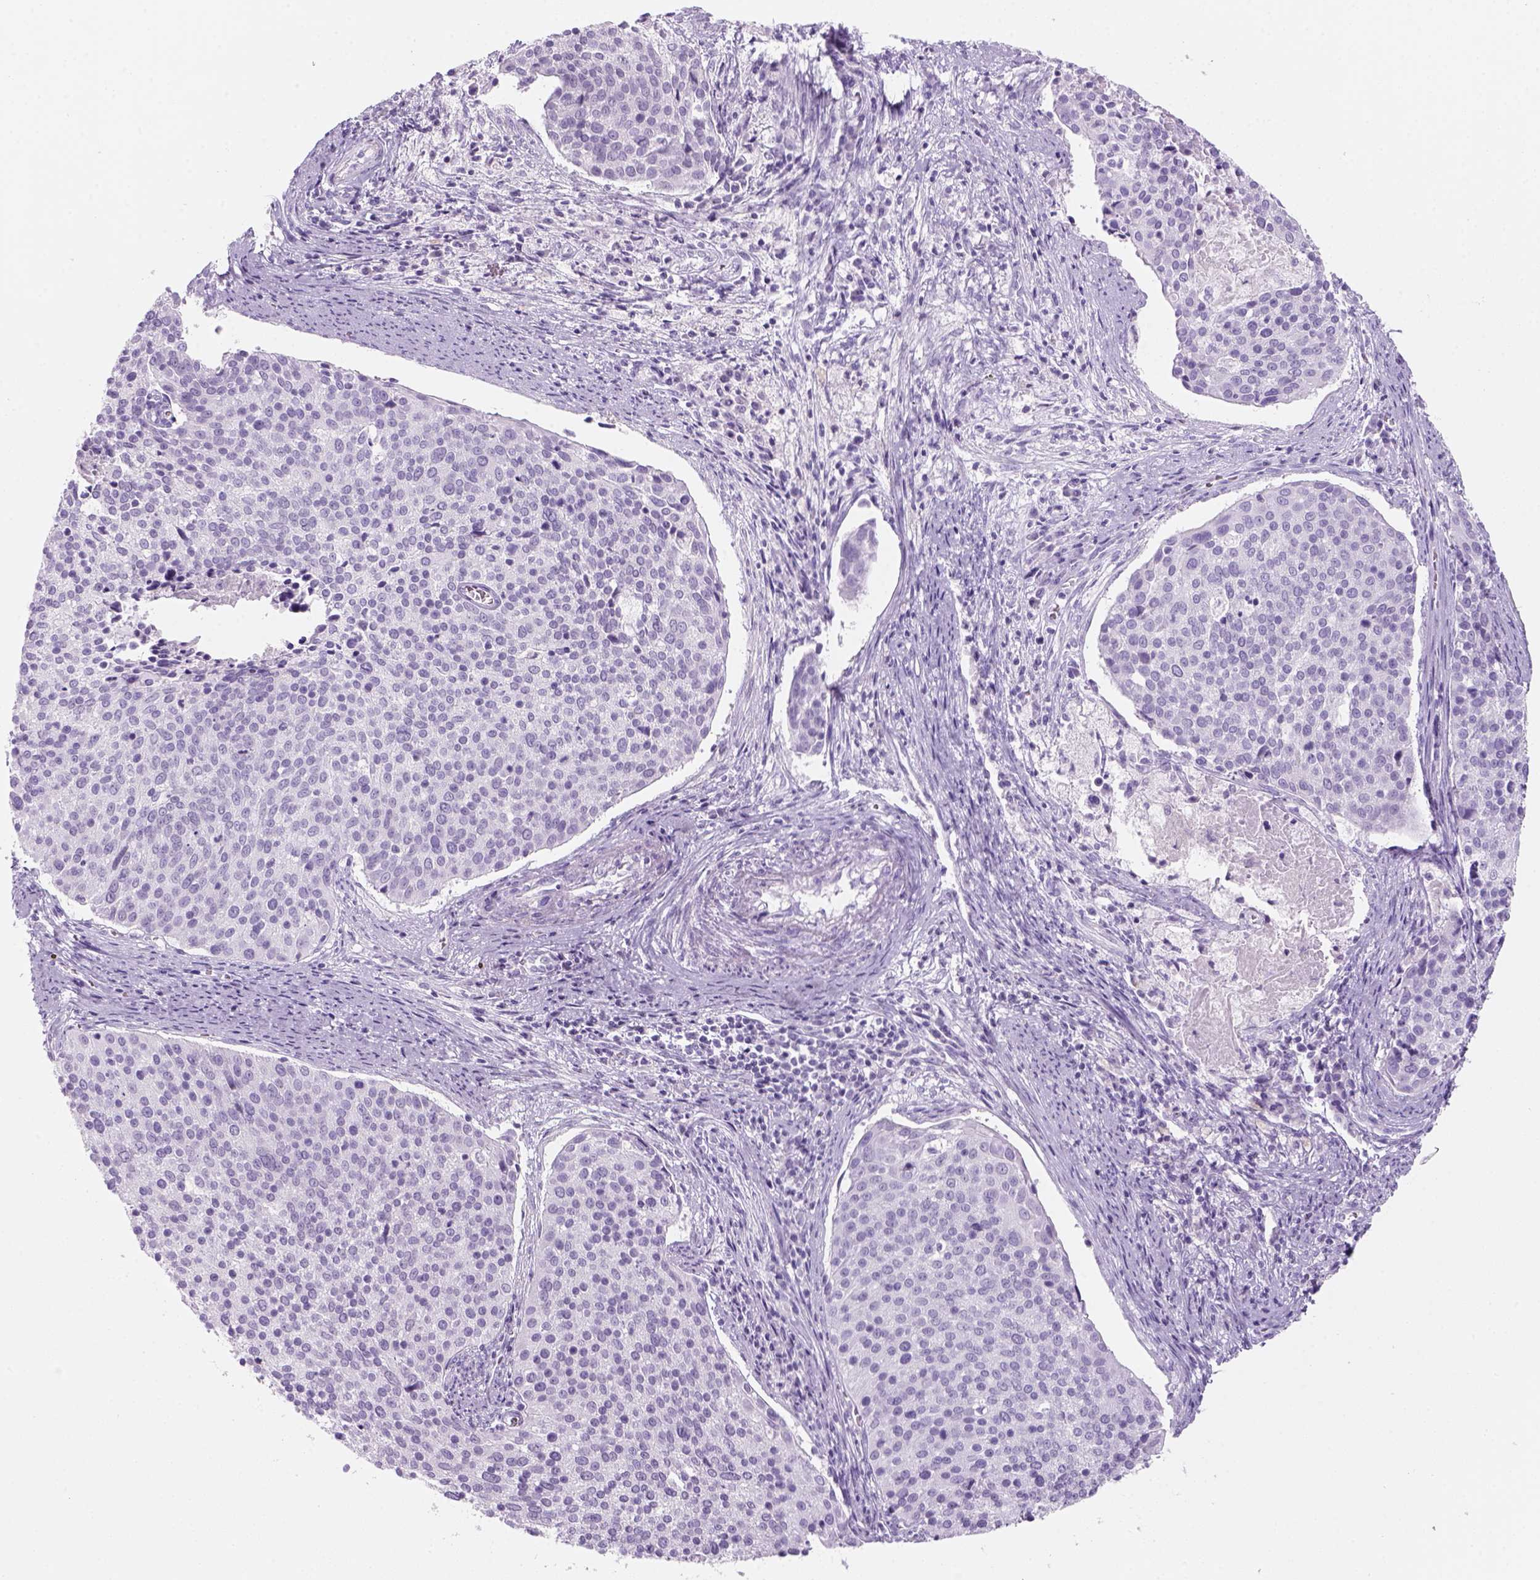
{"staining": {"intensity": "negative", "quantity": "none", "location": "none"}, "tissue": "cervical cancer", "cell_type": "Tumor cells", "image_type": "cancer", "snomed": [{"axis": "morphology", "description": "Squamous cell carcinoma, NOS"}, {"axis": "topography", "description": "Cervix"}], "caption": "Human cervical squamous cell carcinoma stained for a protein using IHC displays no expression in tumor cells.", "gene": "KRTAP11-1", "patient": {"sex": "female", "age": 39}}